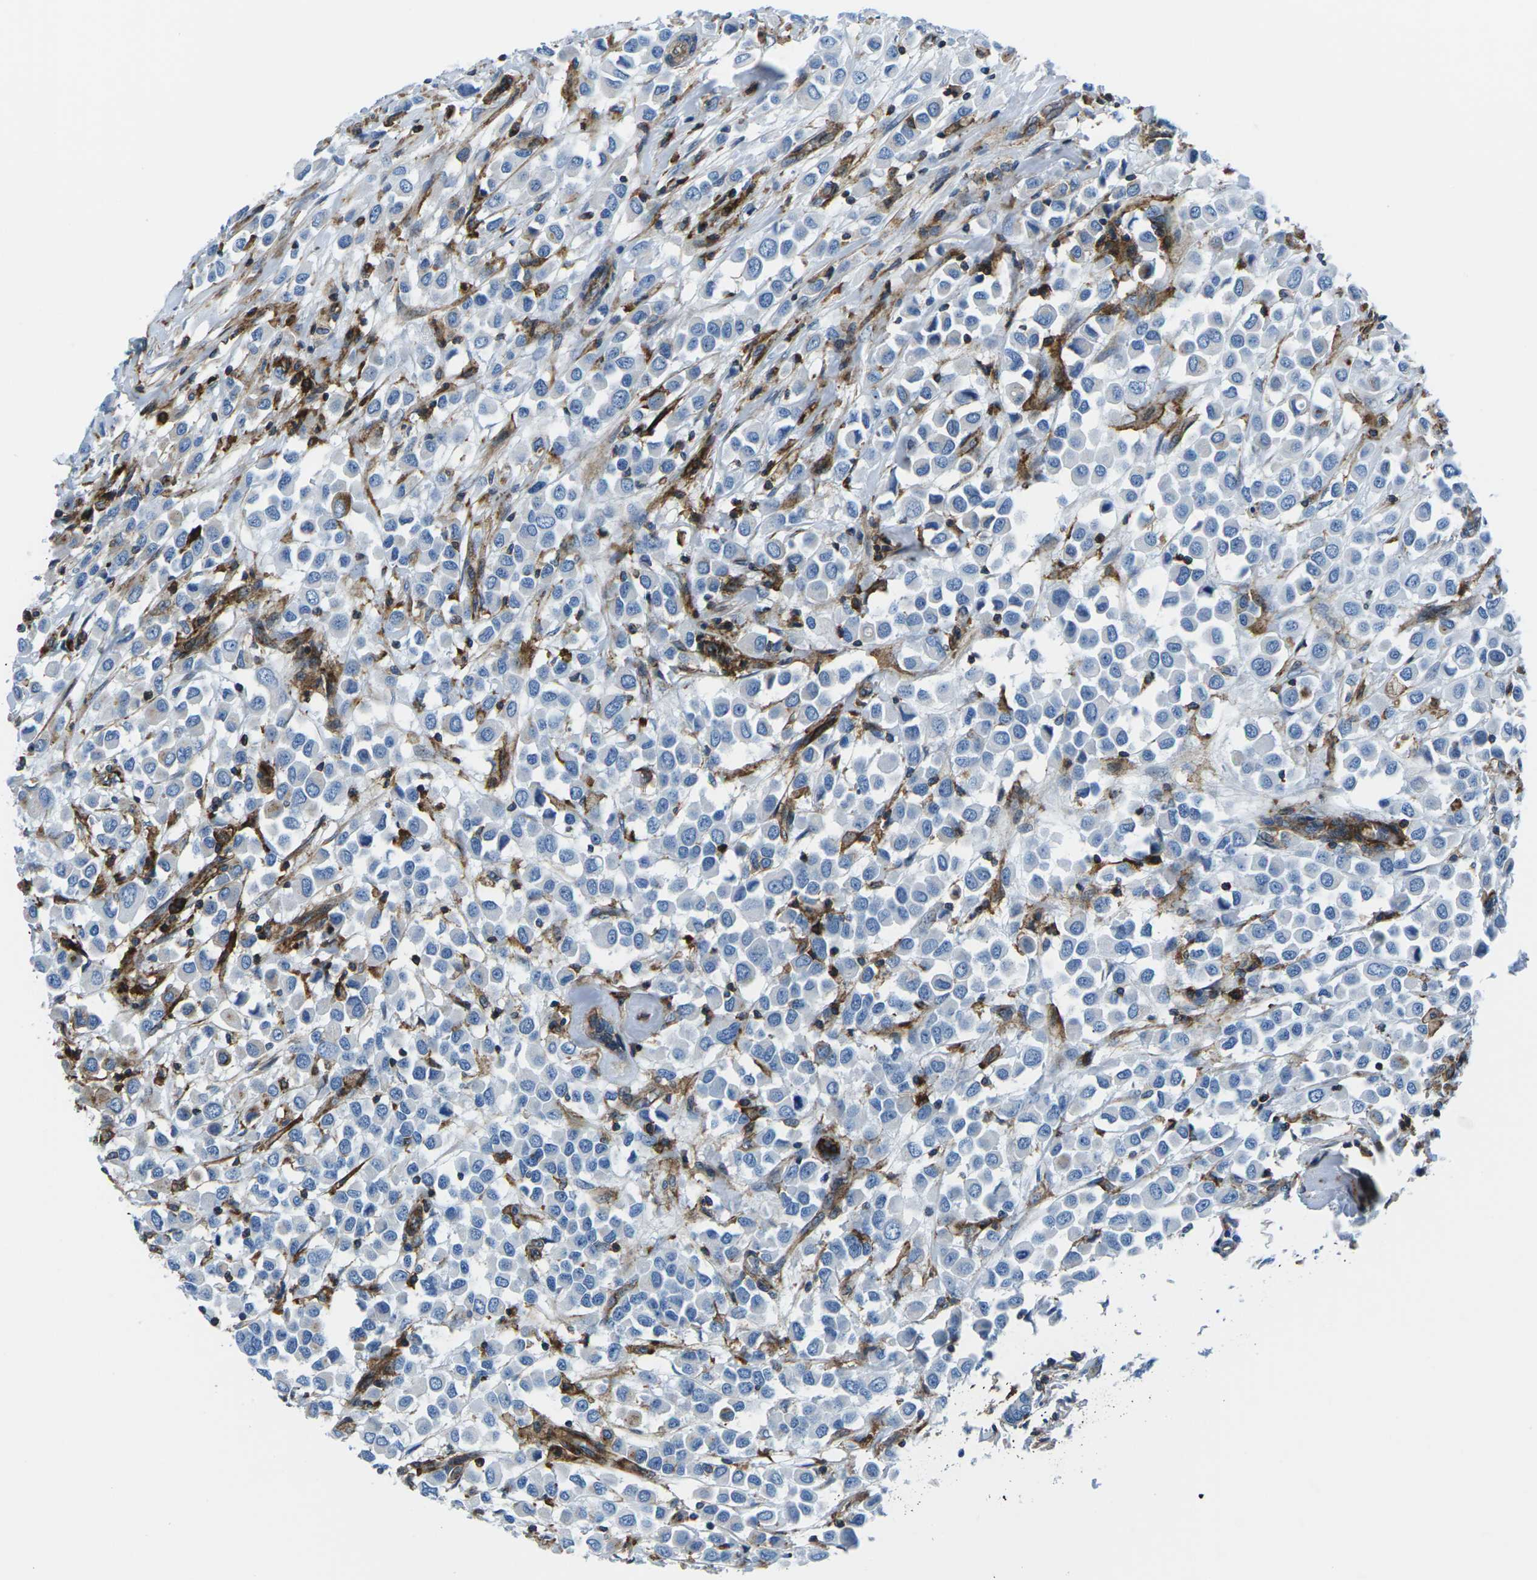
{"staining": {"intensity": "weak", "quantity": "<25%", "location": "cytoplasmic/membranous"}, "tissue": "breast cancer", "cell_type": "Tumor cells", "image_type": "cancer", "snomed": [{"axis": "morphology", "description": "Duct carcinoma"}, {"axis": "topography", "description": "Breast"}], "caption": "High power microscopy micrograph of an IHC photomicrograph of infiltrating ductal carcinoma (breast), revealing no significant staining in tumor cells. Brightfield microscopy of IHC stained with DAB (brown) and hematoxylin (blue), captured at high magnification.", "gene": "SOCS4", "patient": {"sex": "female", "age": 61}}